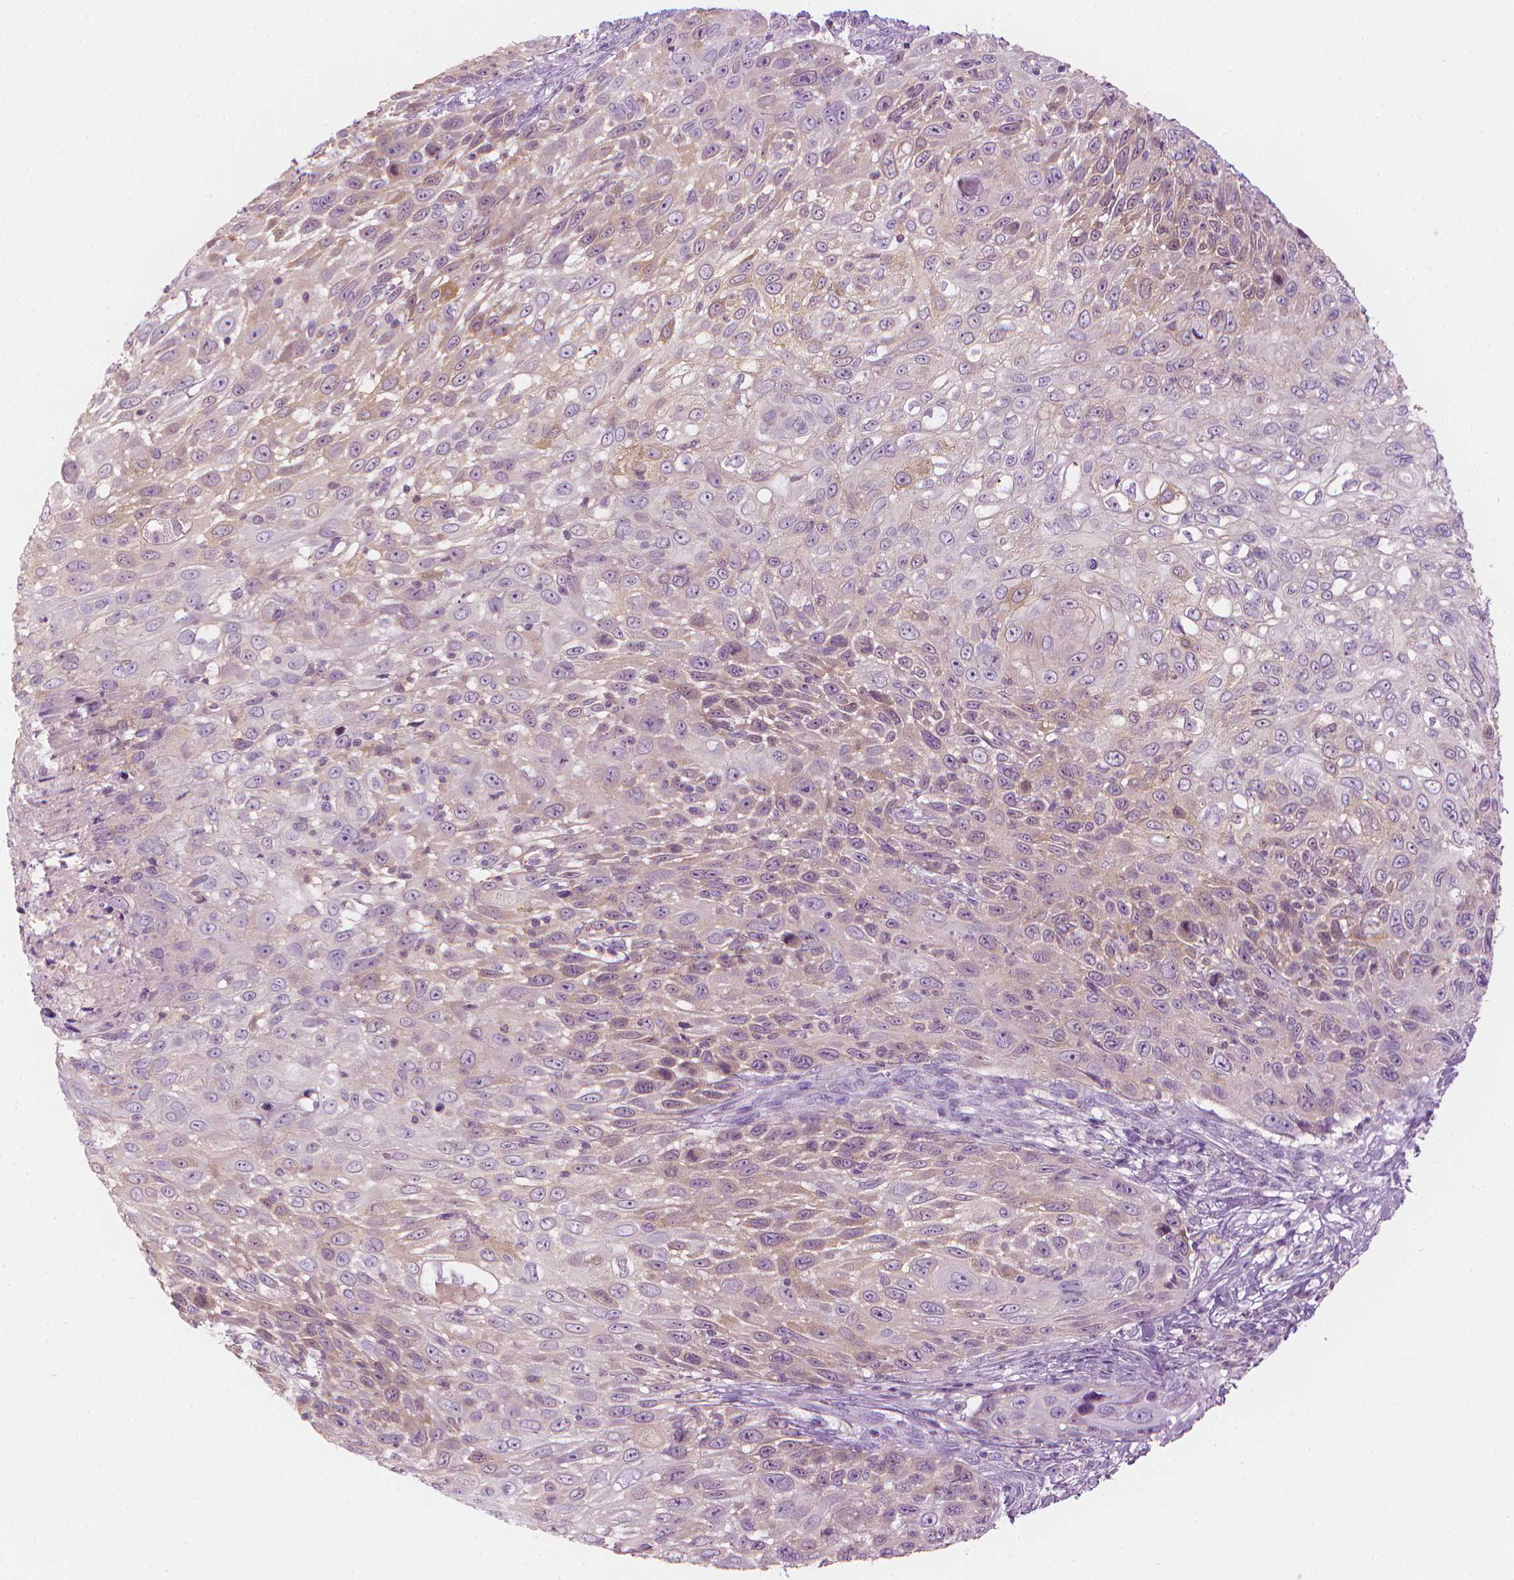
{"staining": {"intensity": "weak", "quantity": "25%-75%", "location": "cytoplasmic/membranous"}, "tissue": "skin cancer", "cell_type": "Tumor cells", "image_type": "cancer", "snomed": [{"axis": "morphology", "description": "Squamous cell carcinoma, NOS"}, {"axis": "topography", "description": "Skin"}], "caption": "Weak cytoplasmic/membranous expression is present in approximately 25%-75% of tumor cells in skin cancer.", "gene": "SHMT1", "patient": {"sex": "male", "age": 92}}